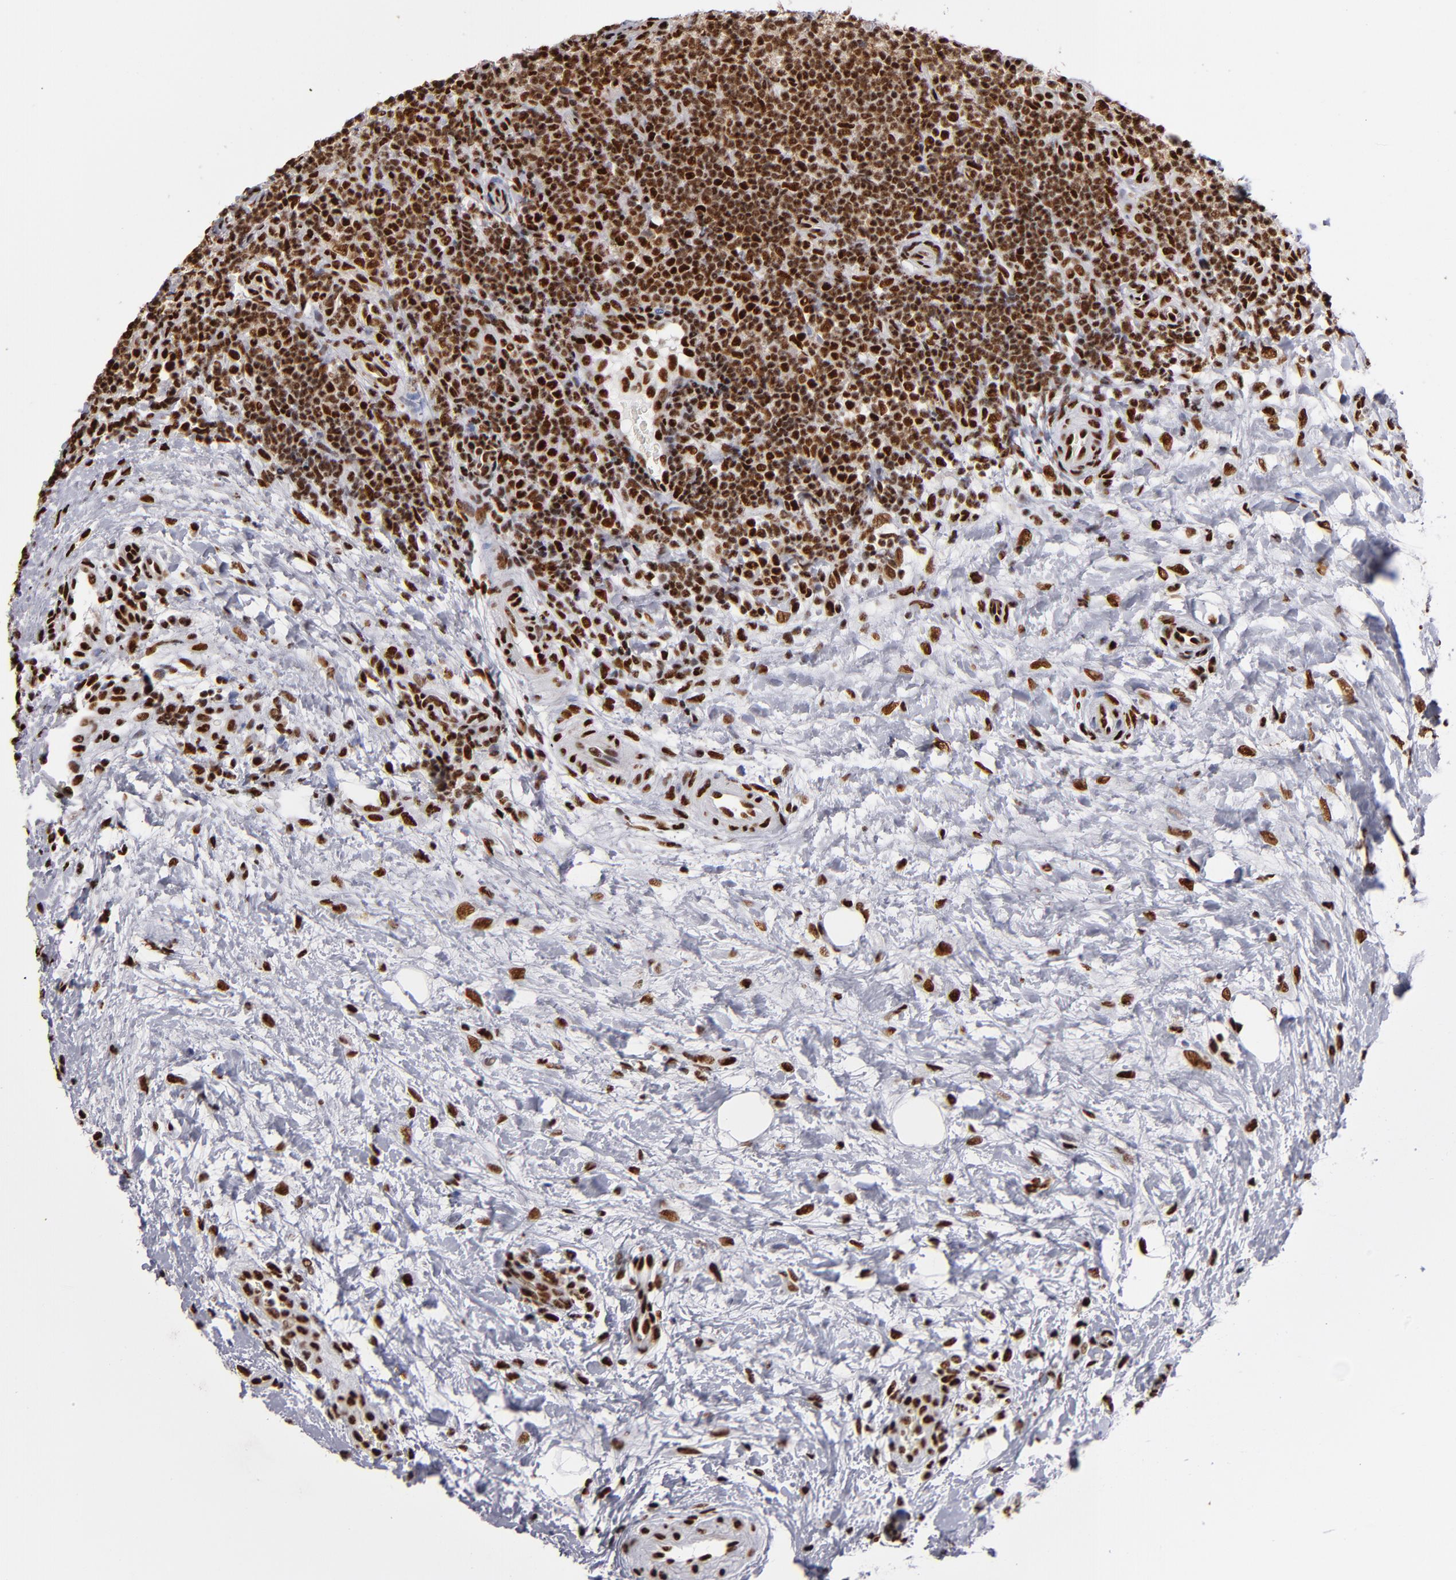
{"staining": {"intensity": "strong", "quantity": ">75%", "location": "nuclear"}, "tissue": "lymphoma", "cell_type": "Tumor cells", "image_type": "cancer", "snomed": [{"axis": "morphology", "description": "Malignant lymphoma, non-Hodgkin's type, Low grade"}, {"axis": "topography", "description": "Lymph node"}], "caption": "Protein positivity by IHC reveals strong nuclear positivity in approximately >75% of tumor cells in malignant lymphoma, non-Hodgkin's type (low-grade).", "gene": "MRE11", "patient": {"sex": "female", "age": 76}}